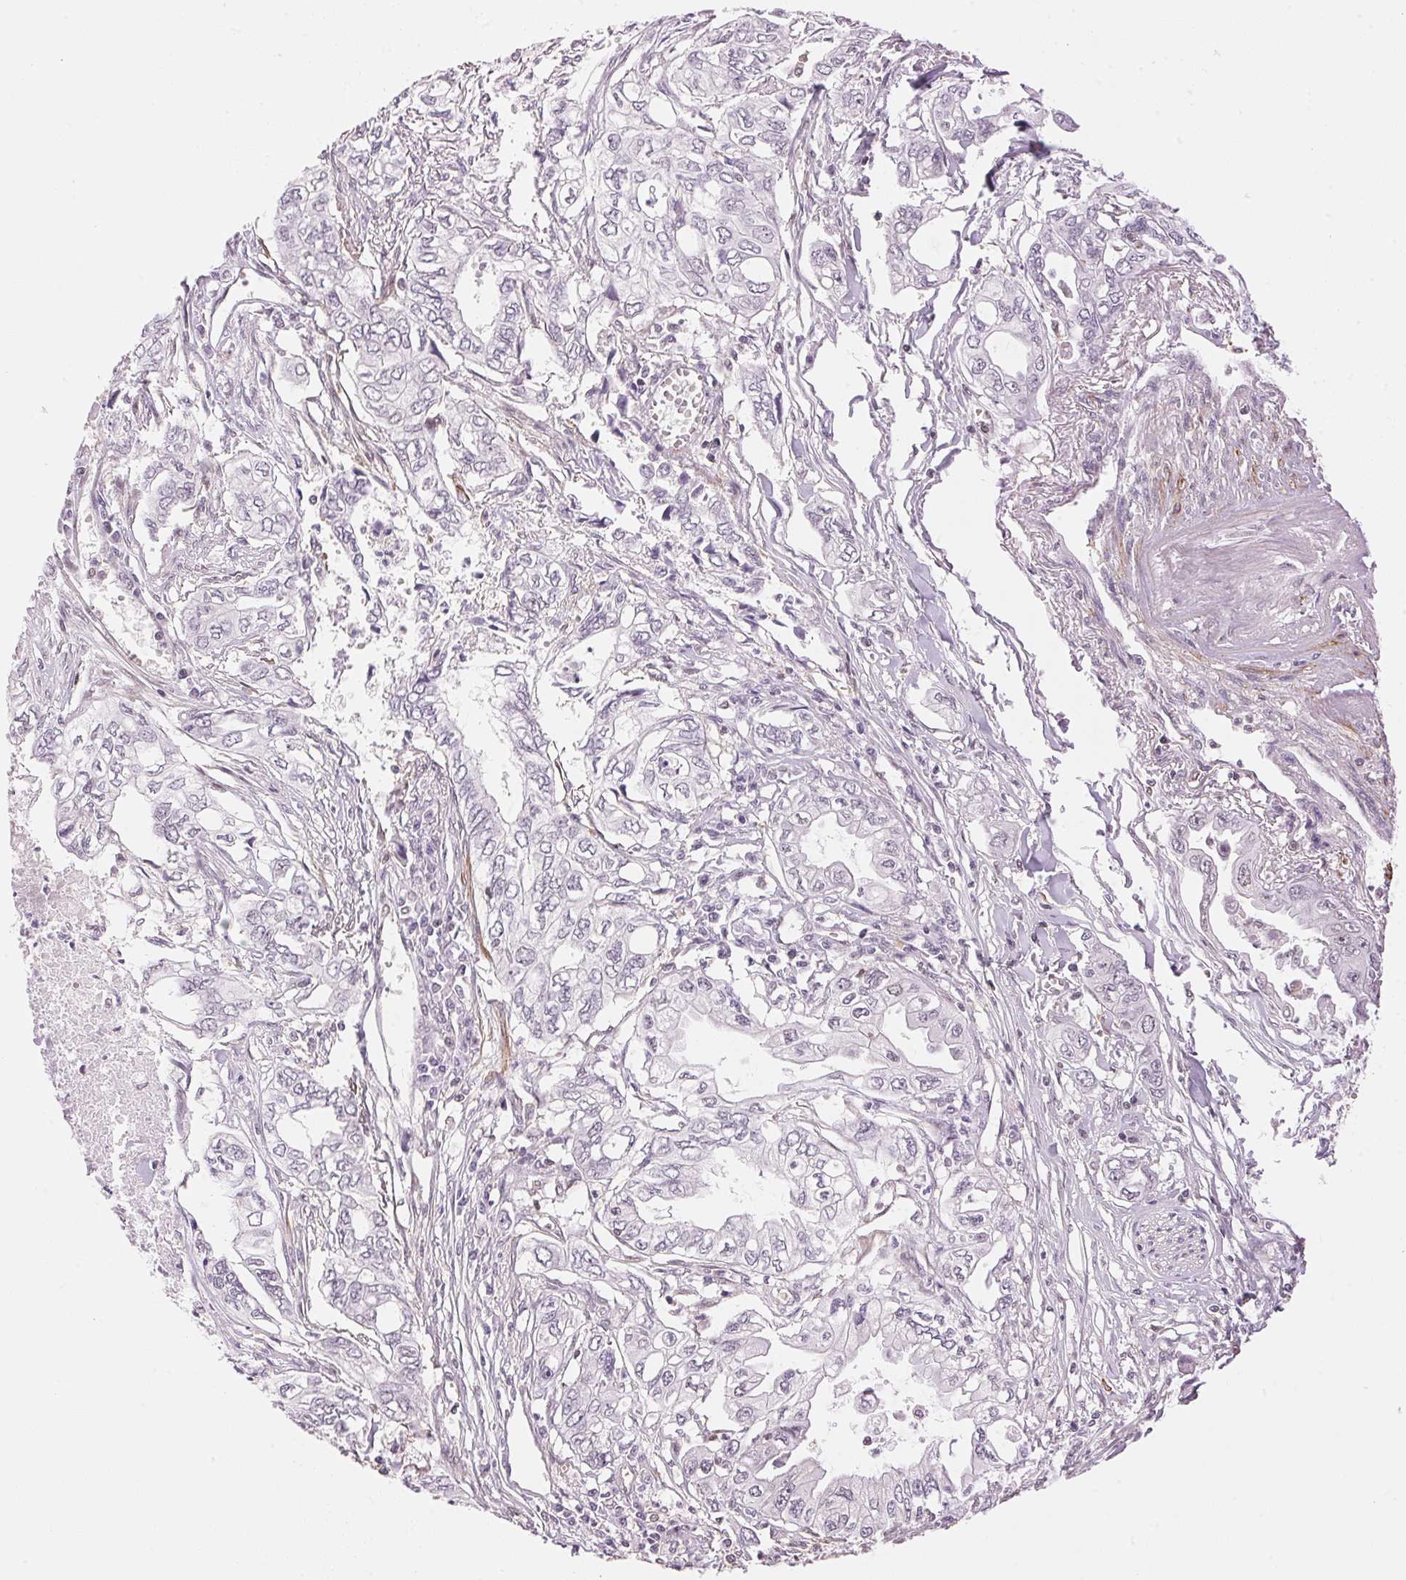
{"staining": {"intensity": "negative", "quantity": "none", "location": "none"}, "tissue": "pancreatic cancer", "cell_type": "Tumor cells", "image_type": "cancer", "snomed": [{"axis": "morphology", "description": "Adenocarcinoma, NOS"}, {"axis": "topography", "description": "Pancreas"}], "caption": "The micrograph demonstrates no staining of tumor cells in pancreatic cancer. (Stains: DAB immunohistochemistry with hematoxylin counter stain, Microscopy: brightfield microscopy at high magnification).", "gene": "HNRNPDL", "patient": {"sex": "male", "age": 68}}